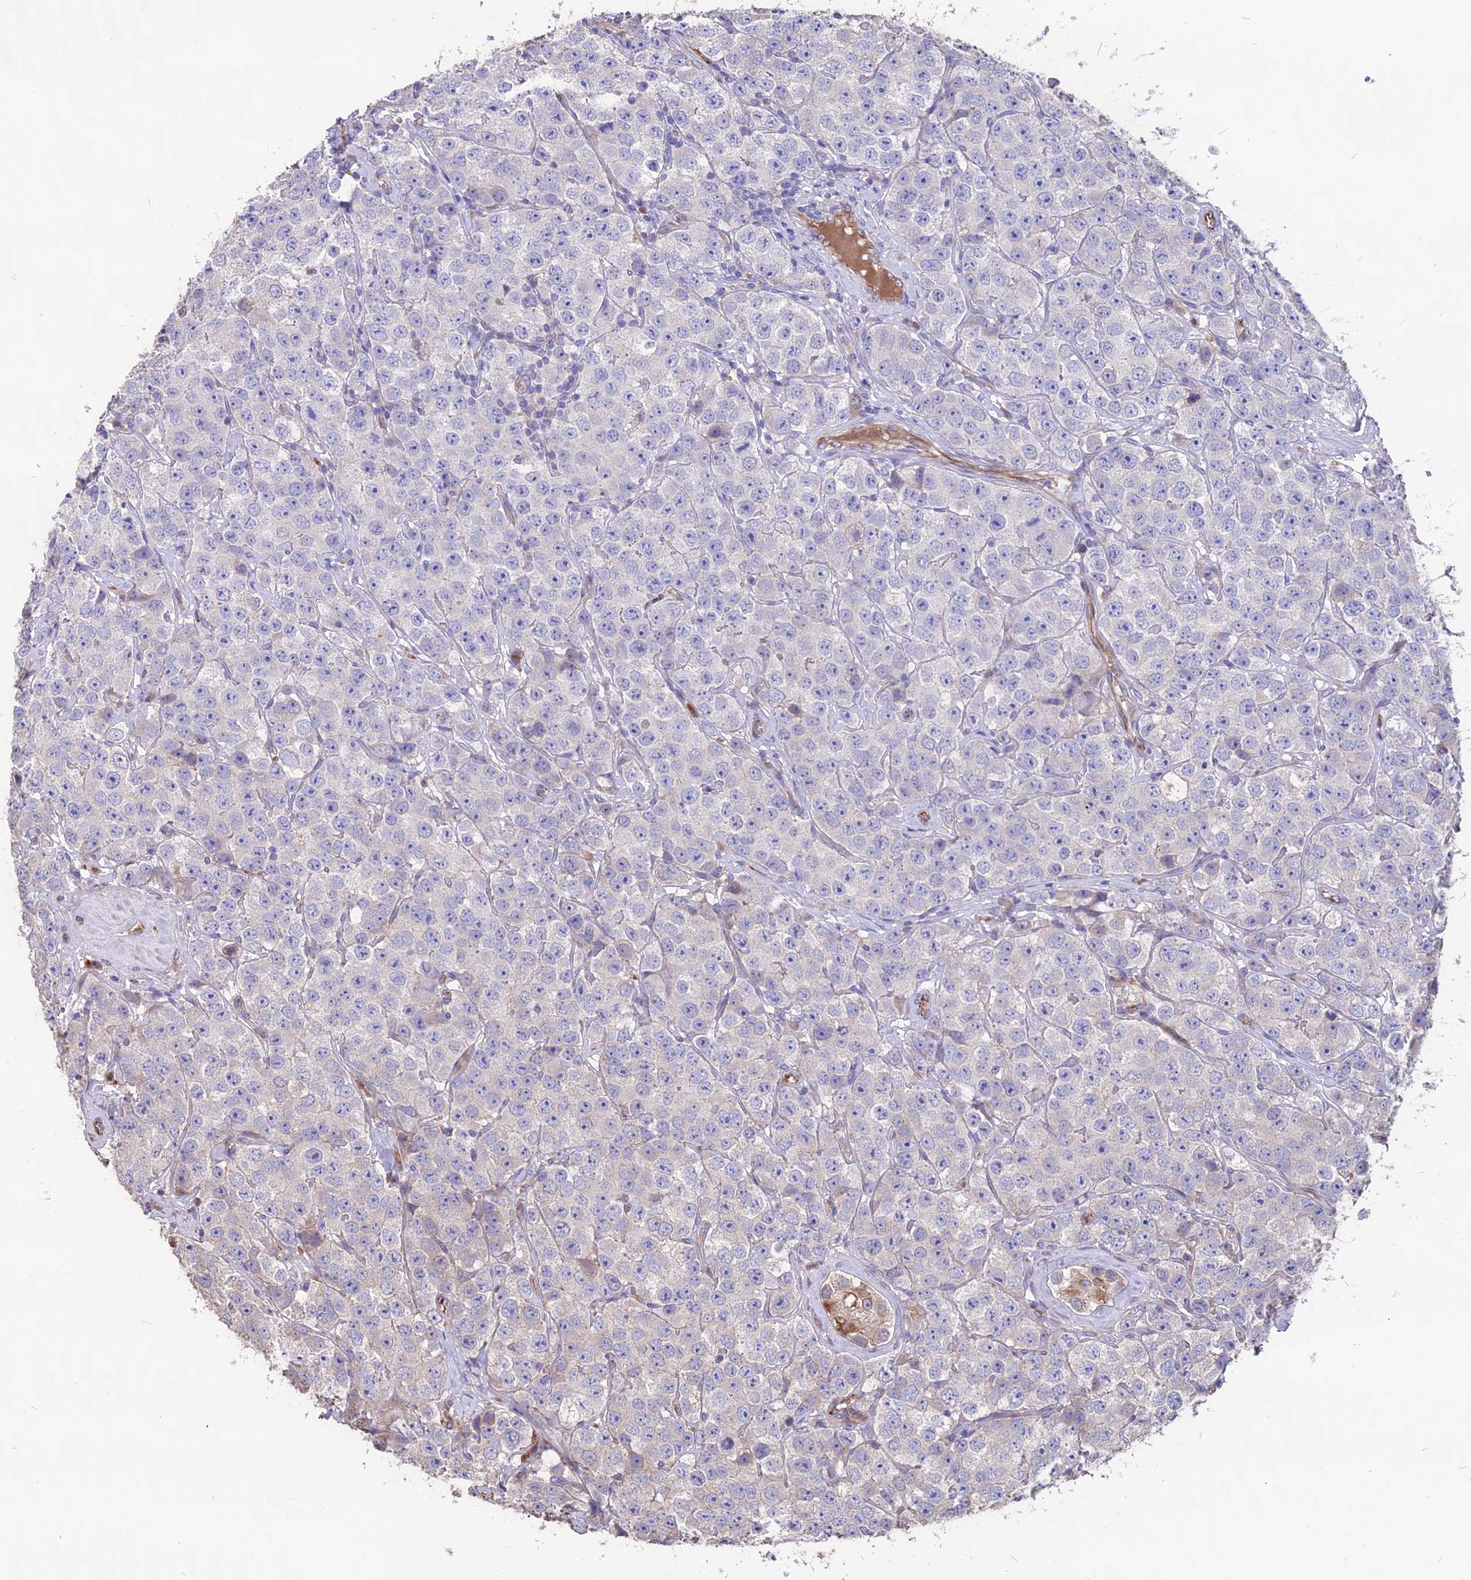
{"staining": {"intensity": "negative", "quantity": "none", "location": "none"}, "tissue": "testis cancer", "cell_type": "Tumor cells", "image_type": "cancer", "snomed": [{"axis": "morphology", "description": "Seminoma, NOS"}, {"axis": "topography", "description": "Testis"}], "caption": "Photomicrograph shows no protein expression in tumor cells of testis cancer (seminoma) tissue.", "gene": "SEH1L", "patient": {"sex": "male", "age": 28}}